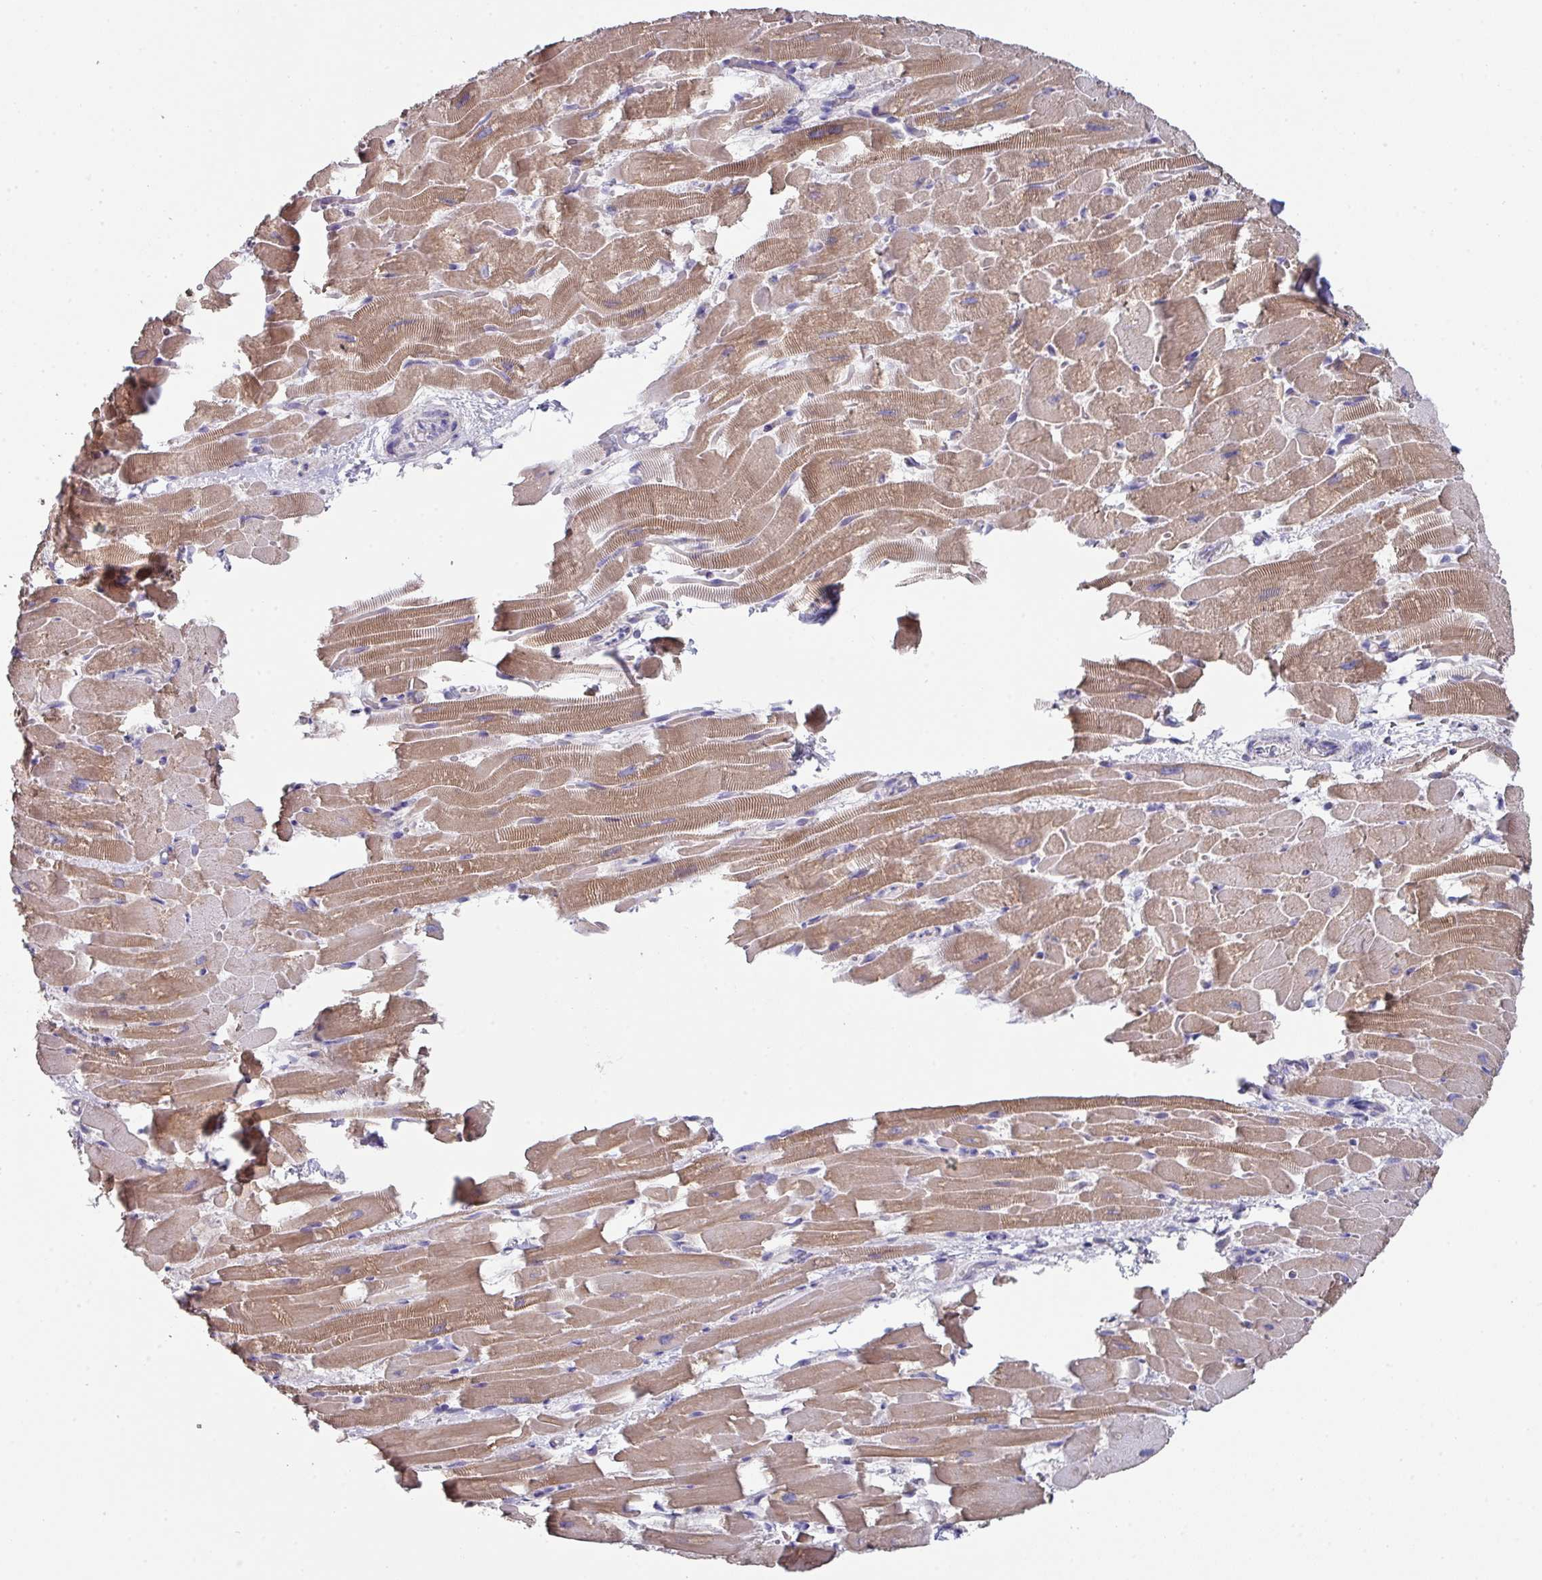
{"staining": {"intensity": "moderate", "quantity": ">75%", "location": "cytoplasmic/membranous"}, "tissue": "heart muscle", "cell_type": "Cardiomyocytes", "image_type": "normal", "snomed": [{"axis": "morphology", "description": "Normal tissue, NOS"}, {"axis": "topography", "description": "Heart"}], "caption": "Heart muscle stained with DAB IHC reveals medium levels of moderate cytoplasmic/membranous positivity in approximately >75% of cardiomyocytes. Using DAB (brown) and hematoxylin (blue) stains, captured at high magnification using brightfield microscopy.", "gene": "DCAF12L1", "patient": {"sex": "male", "age": 37}}